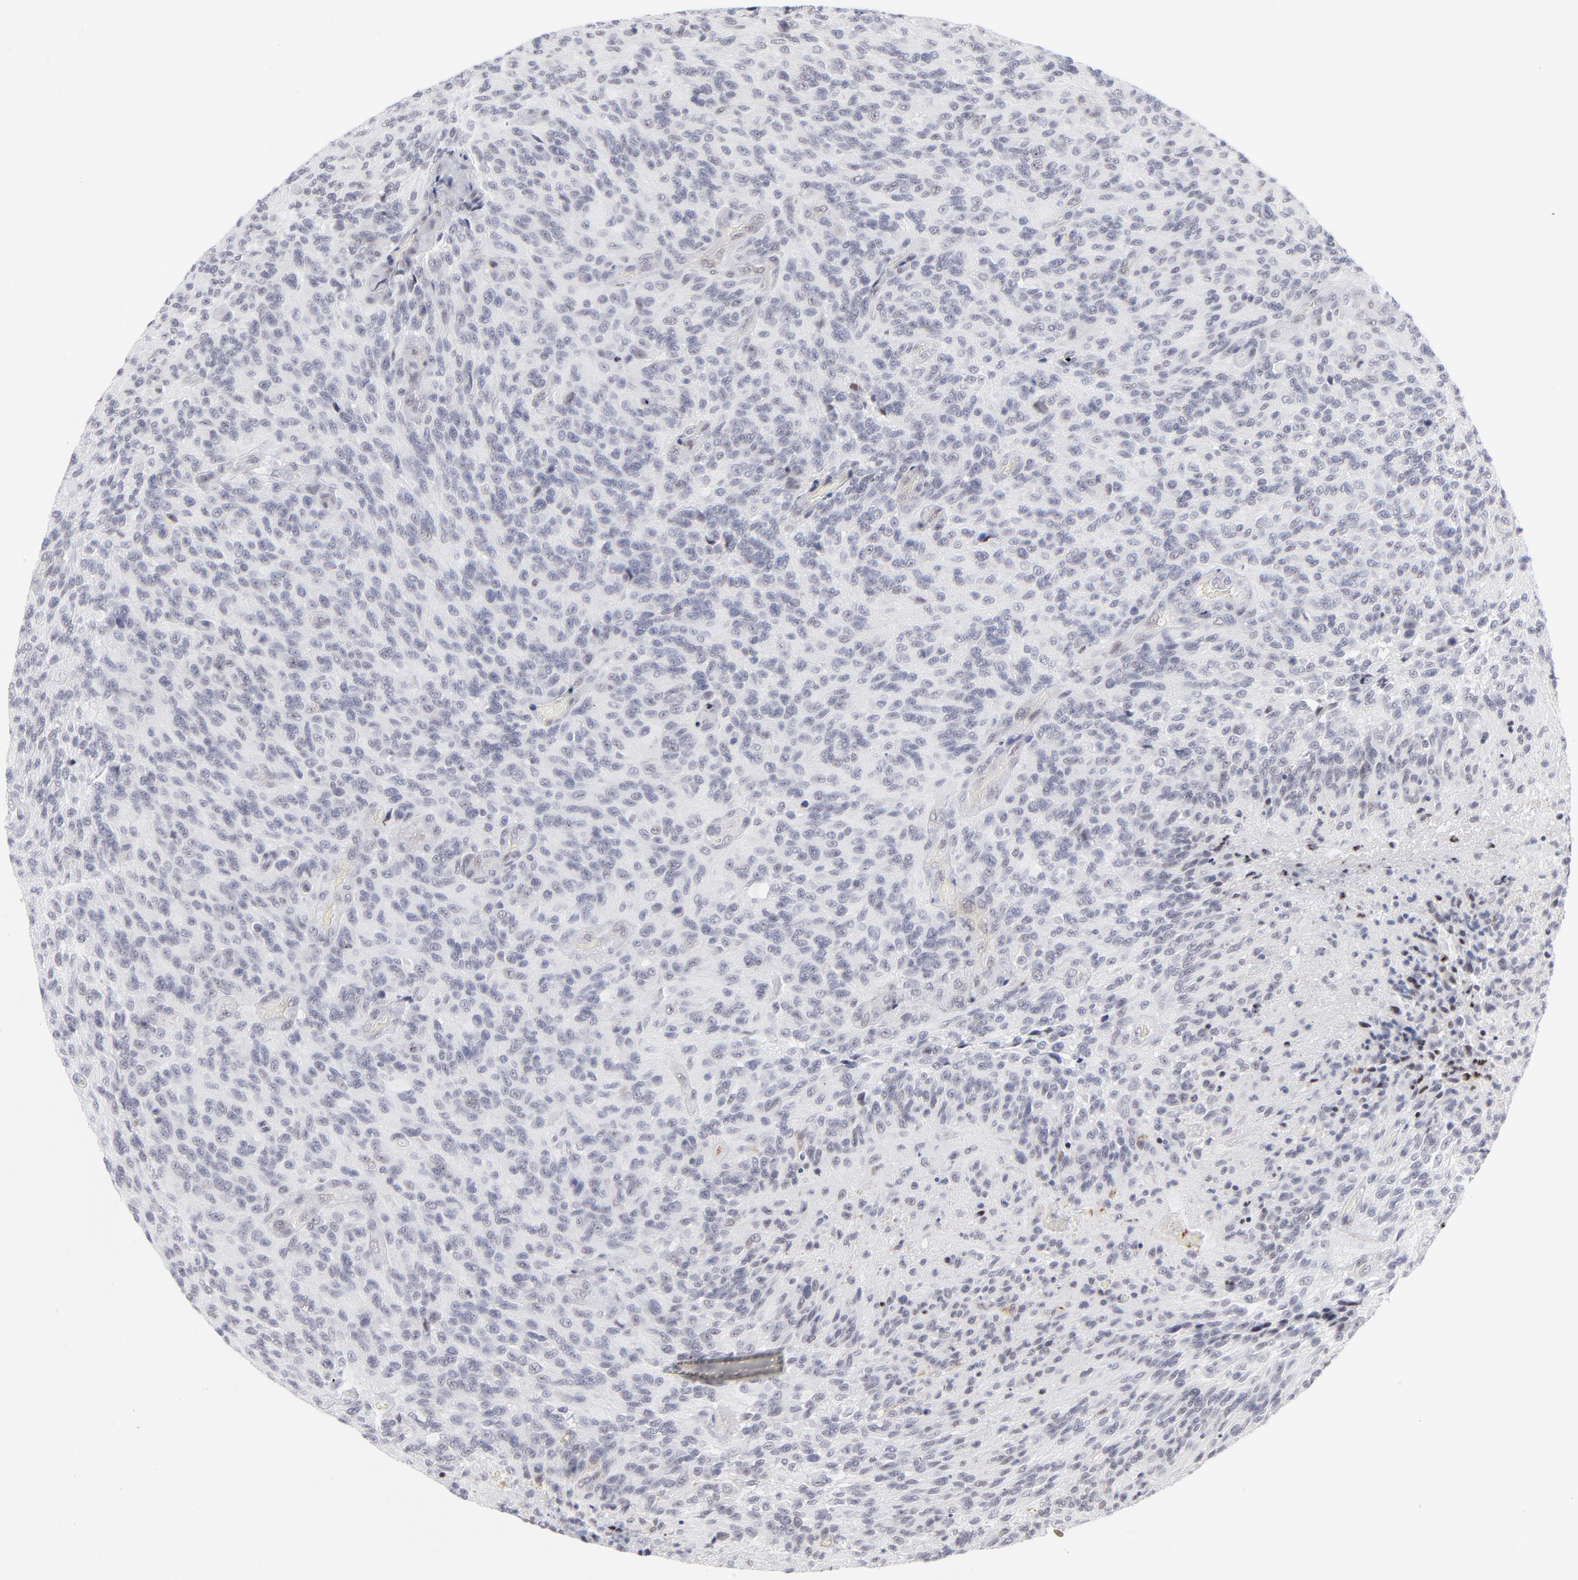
{"staining": {"intensity": "negative", "quantity": "none", "location": "none"}, "tissue": "glioma", "cell_type": "Tumor cells", "image_type": "cancer", "snomed": [{"axis": "morphology", "description": "Normal tissue, NOS"}, {"axis": "morphology", "description": "Glioma, malignant, High grade"}, {"axis": "topography", "description": "Cerebral cortex"}], "caption": "IHC of human malignant high-grade glioma demonstrates no staining in tumor cells.", "gene": "CCR2", "patient": {"sex": "male", "age": 56}}